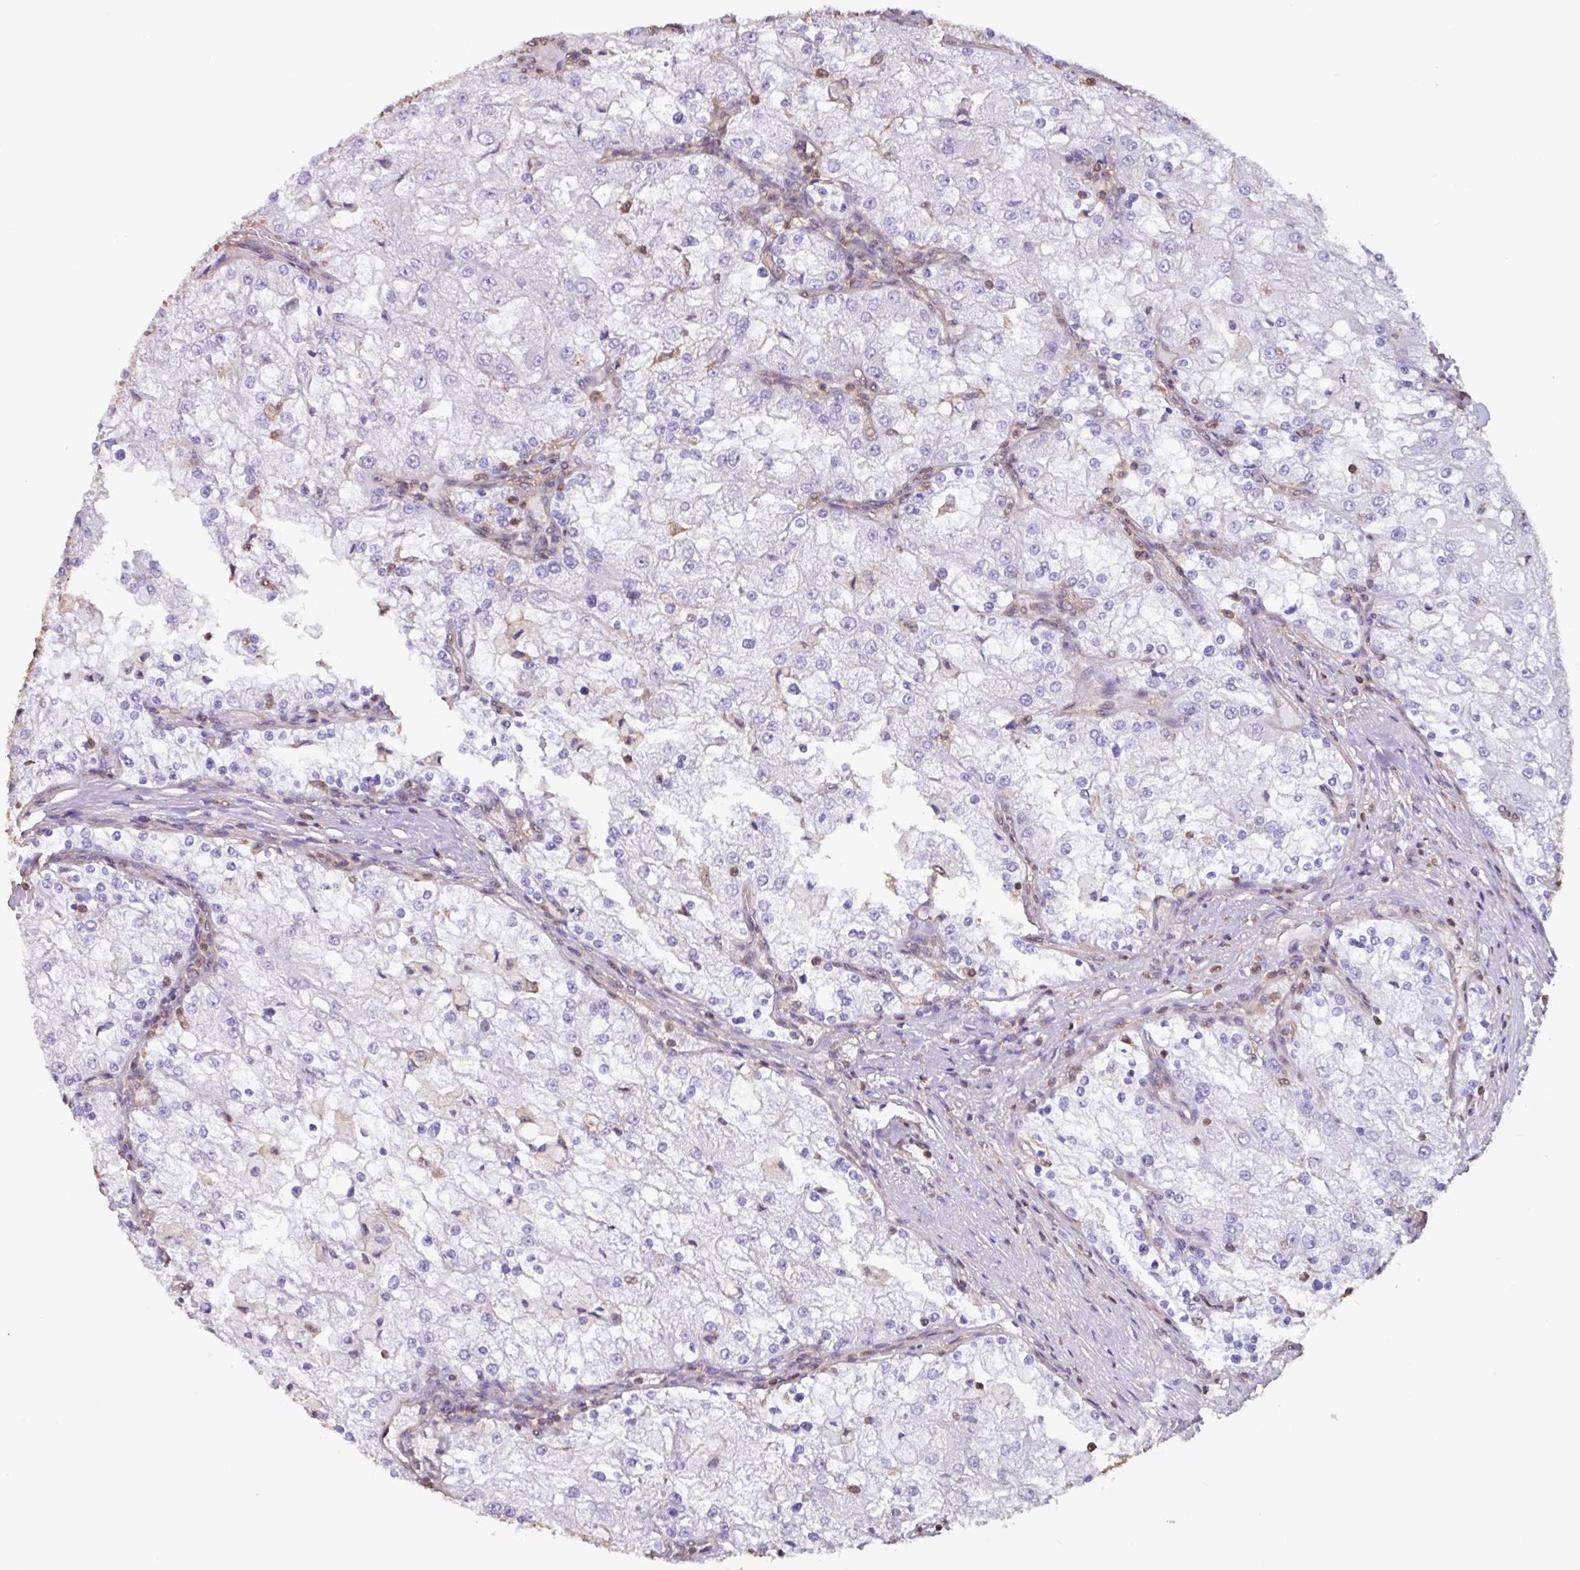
{"staining": {"intensity": "negative", "quantity": "none", "location": "none"}, "tissue": "renal cancer", "cell_type": "Tumor cells", "image_type": "cancer", "snomed": [{"axis": "morphology", "description": "Adenocarcinoma, NOS"}, {"axis": "topography", "description": "Kidney"}], "caption": "Tumor cells show no significant staining in renal cancer.", "gene": "ARHGDIB", "patient": {"sex": "female", "age": 74}}